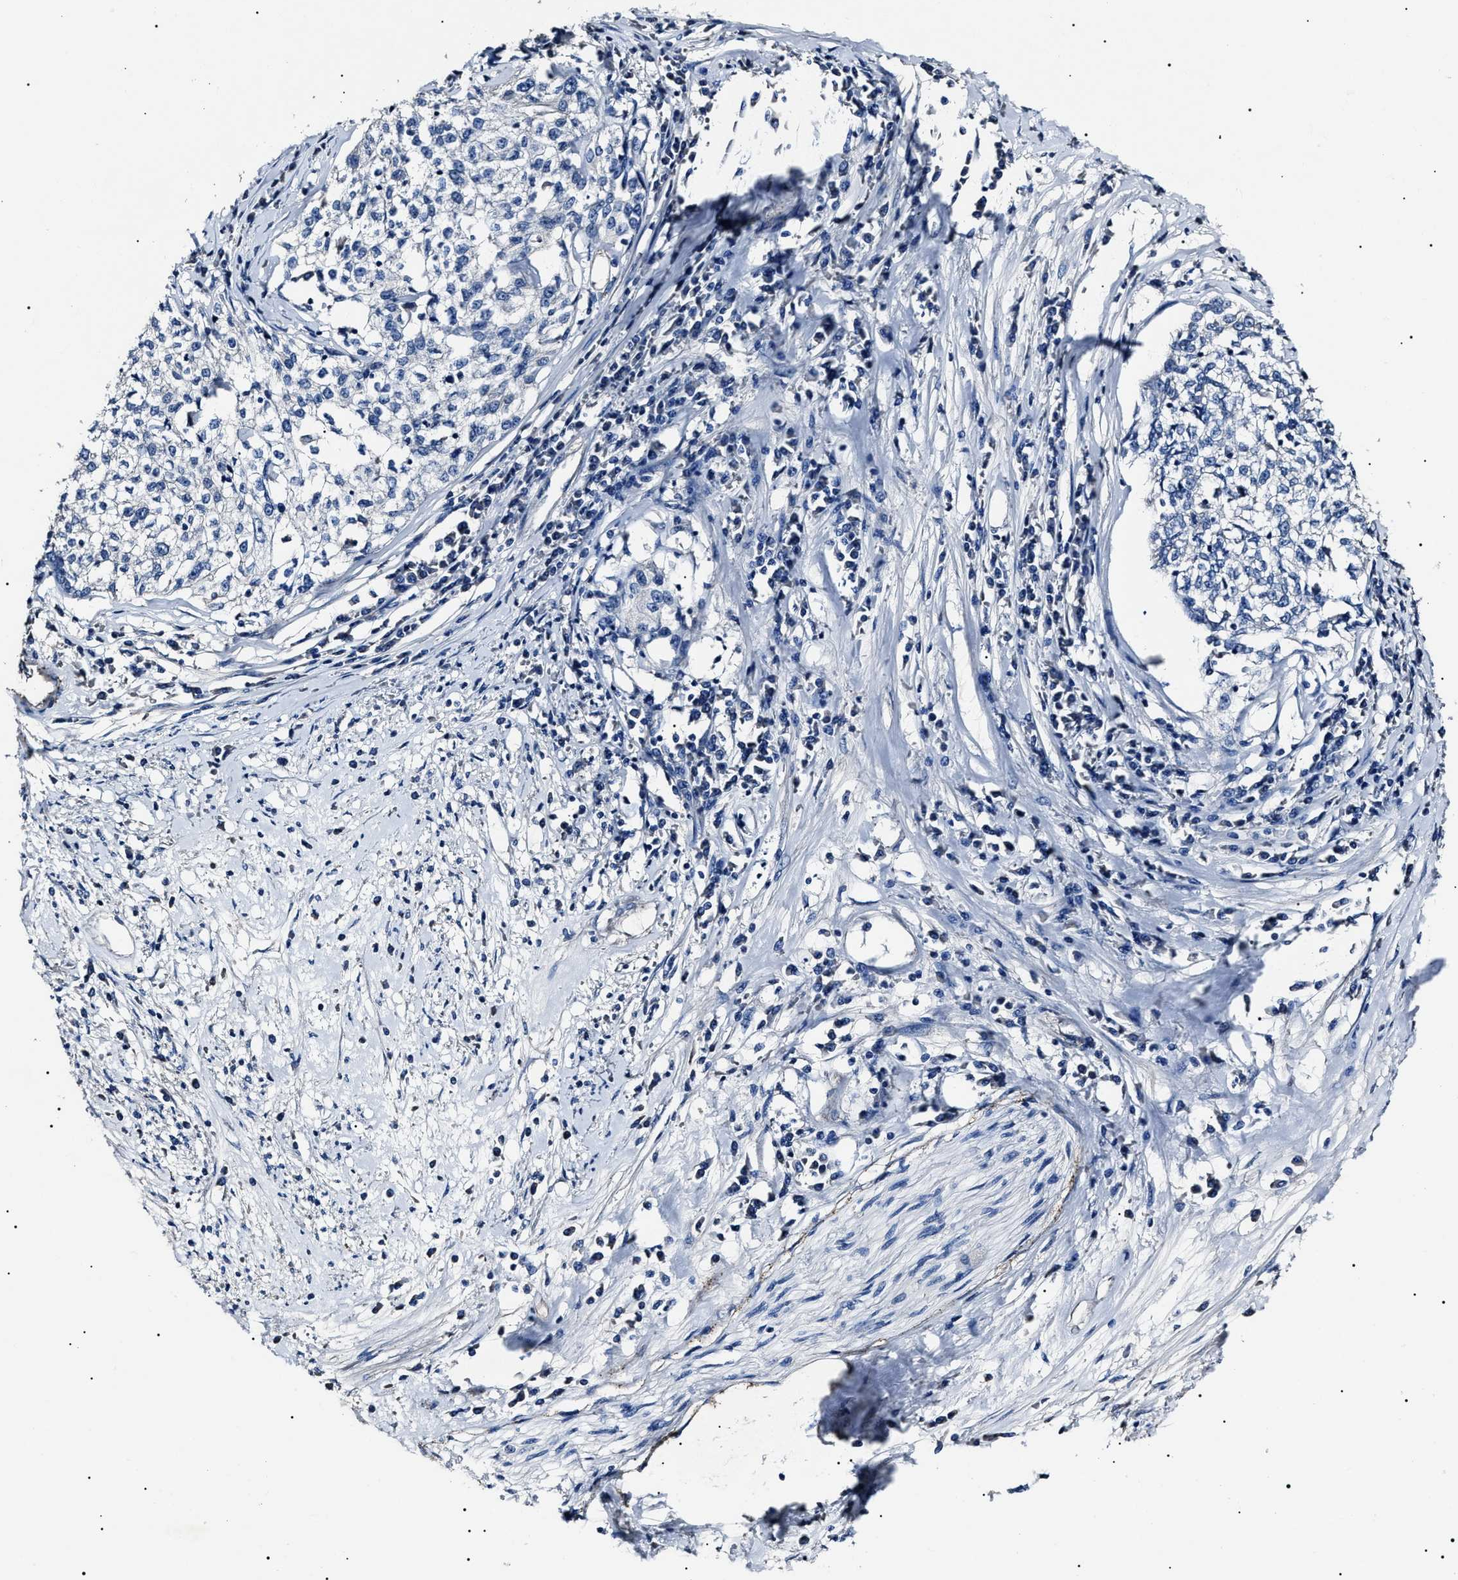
{"staining": {"intensity": "negative", "quantity": "none", "location": "none"}, "tissue": "cervical cancer", "cell_type": "Tumor cells", "image_type": "cancer", "snomed": [{"axis": "morphology", "description": "Squamous cell carcinoma, NOS"}, {"axis": "topography", "description": "Cervix"}], "caption": "High magnification brightfield microscopy of squamous cell carcinoma (cervical) stained with DAB (brown) and counterstained with hematoxylin (blue): tumor cells show no significant positivity. The staining was performed using DAB (3,3'-diaminobenzidine) to visualize the protein expression in brown, while the nuclei were stained in blue with hematoxylin (Magnification: 20x).", "gene": "KLHL42", "patient": {"sex": "female", "age": 57}}